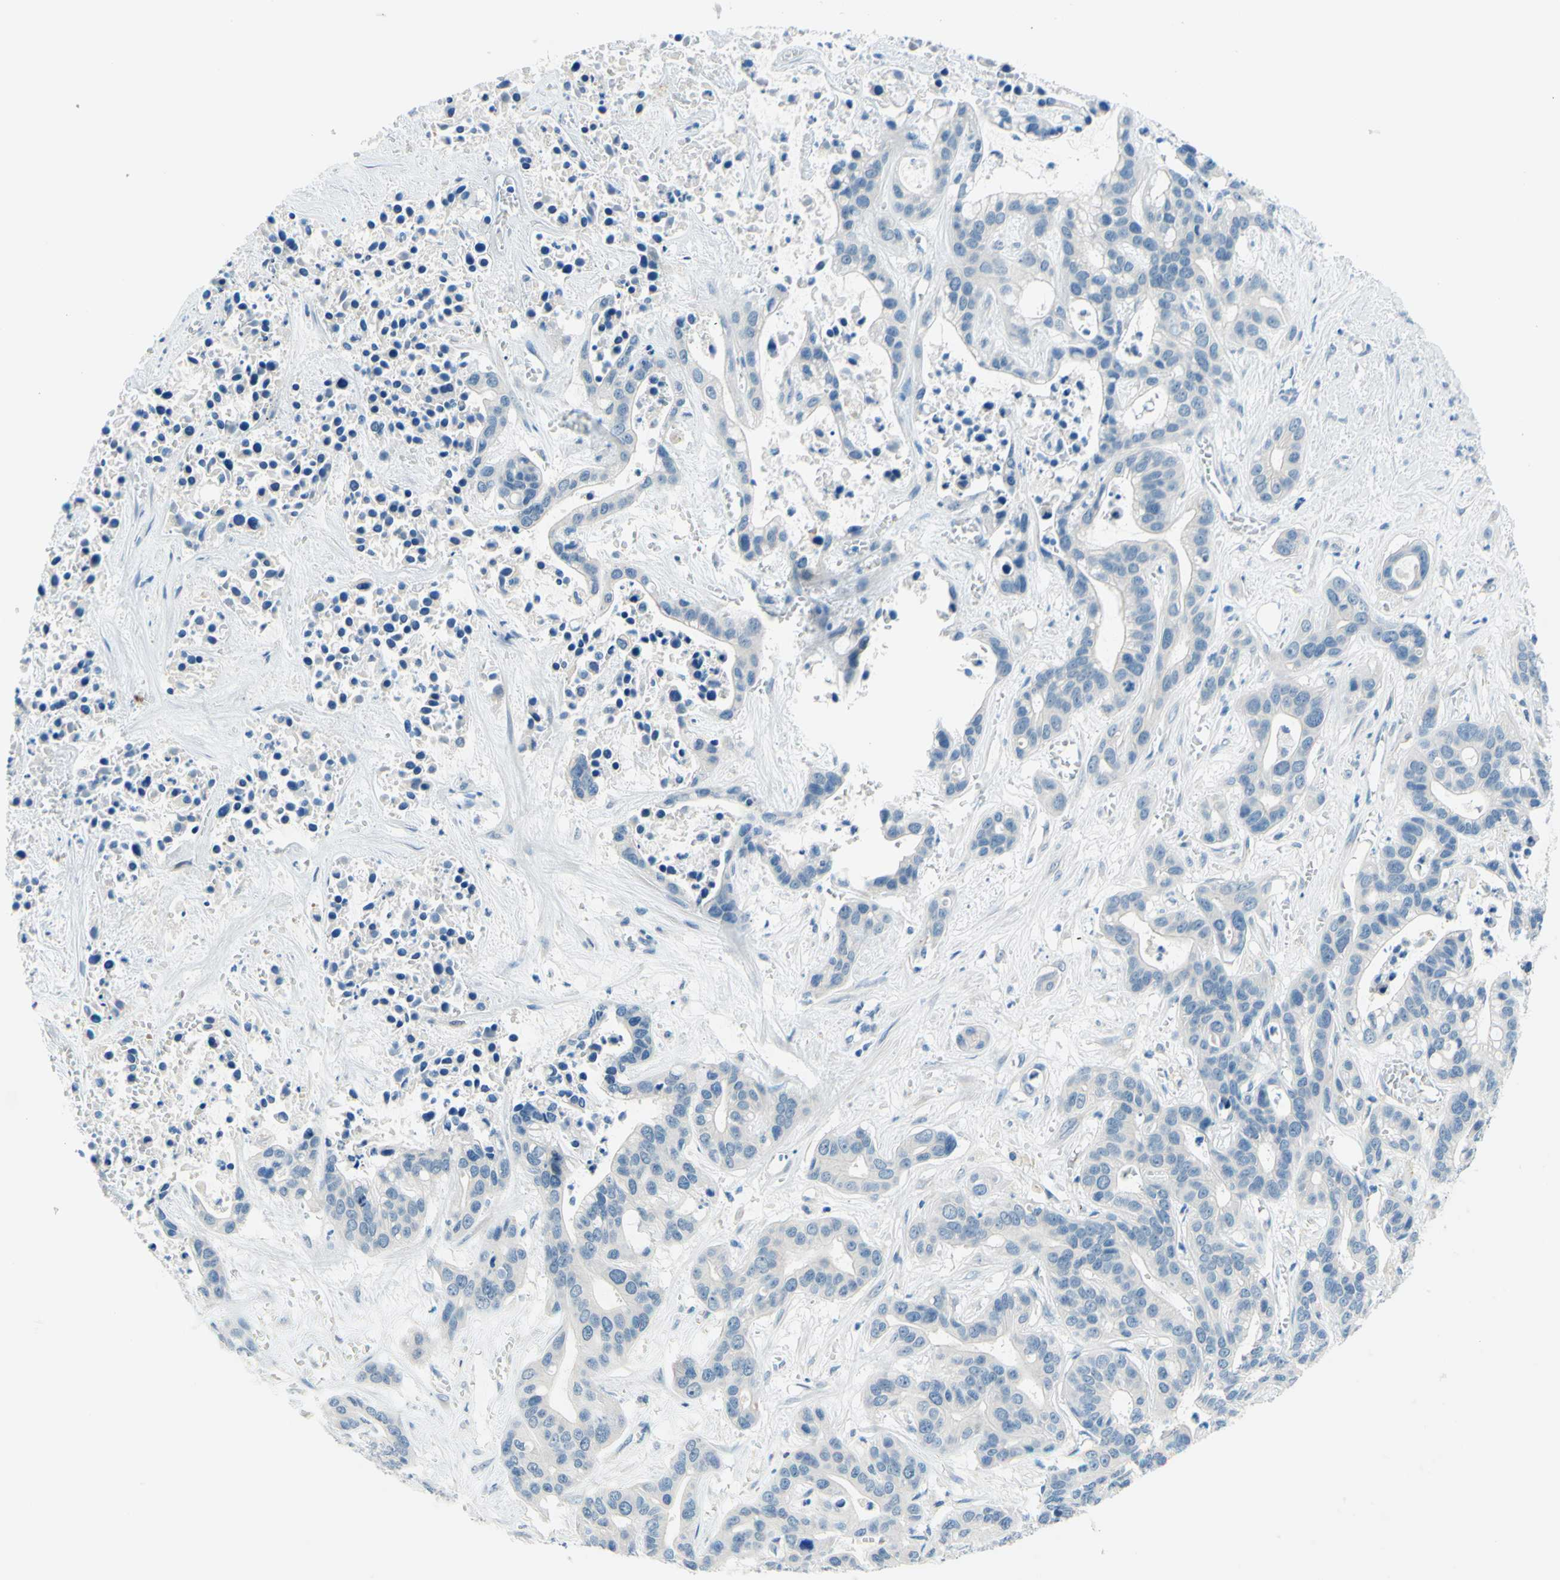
{"staining": {"intensity": "negative", "quantity": "none", "location": "none"}, "tissue": "liver cancer", "cell_type": "Tumor cells", "image_type": "cancer", "snomed": [{"axis": "morphology", "description": "Cholangiocarcinoma"}, {"axis": "topography", "description": "Liver"}], "caption": "The image displays no significant expression in tumor cells of liver cholangiocarcinoma.", "gene": "PASD1", "patient": {"sex": "female", "age": 65}}